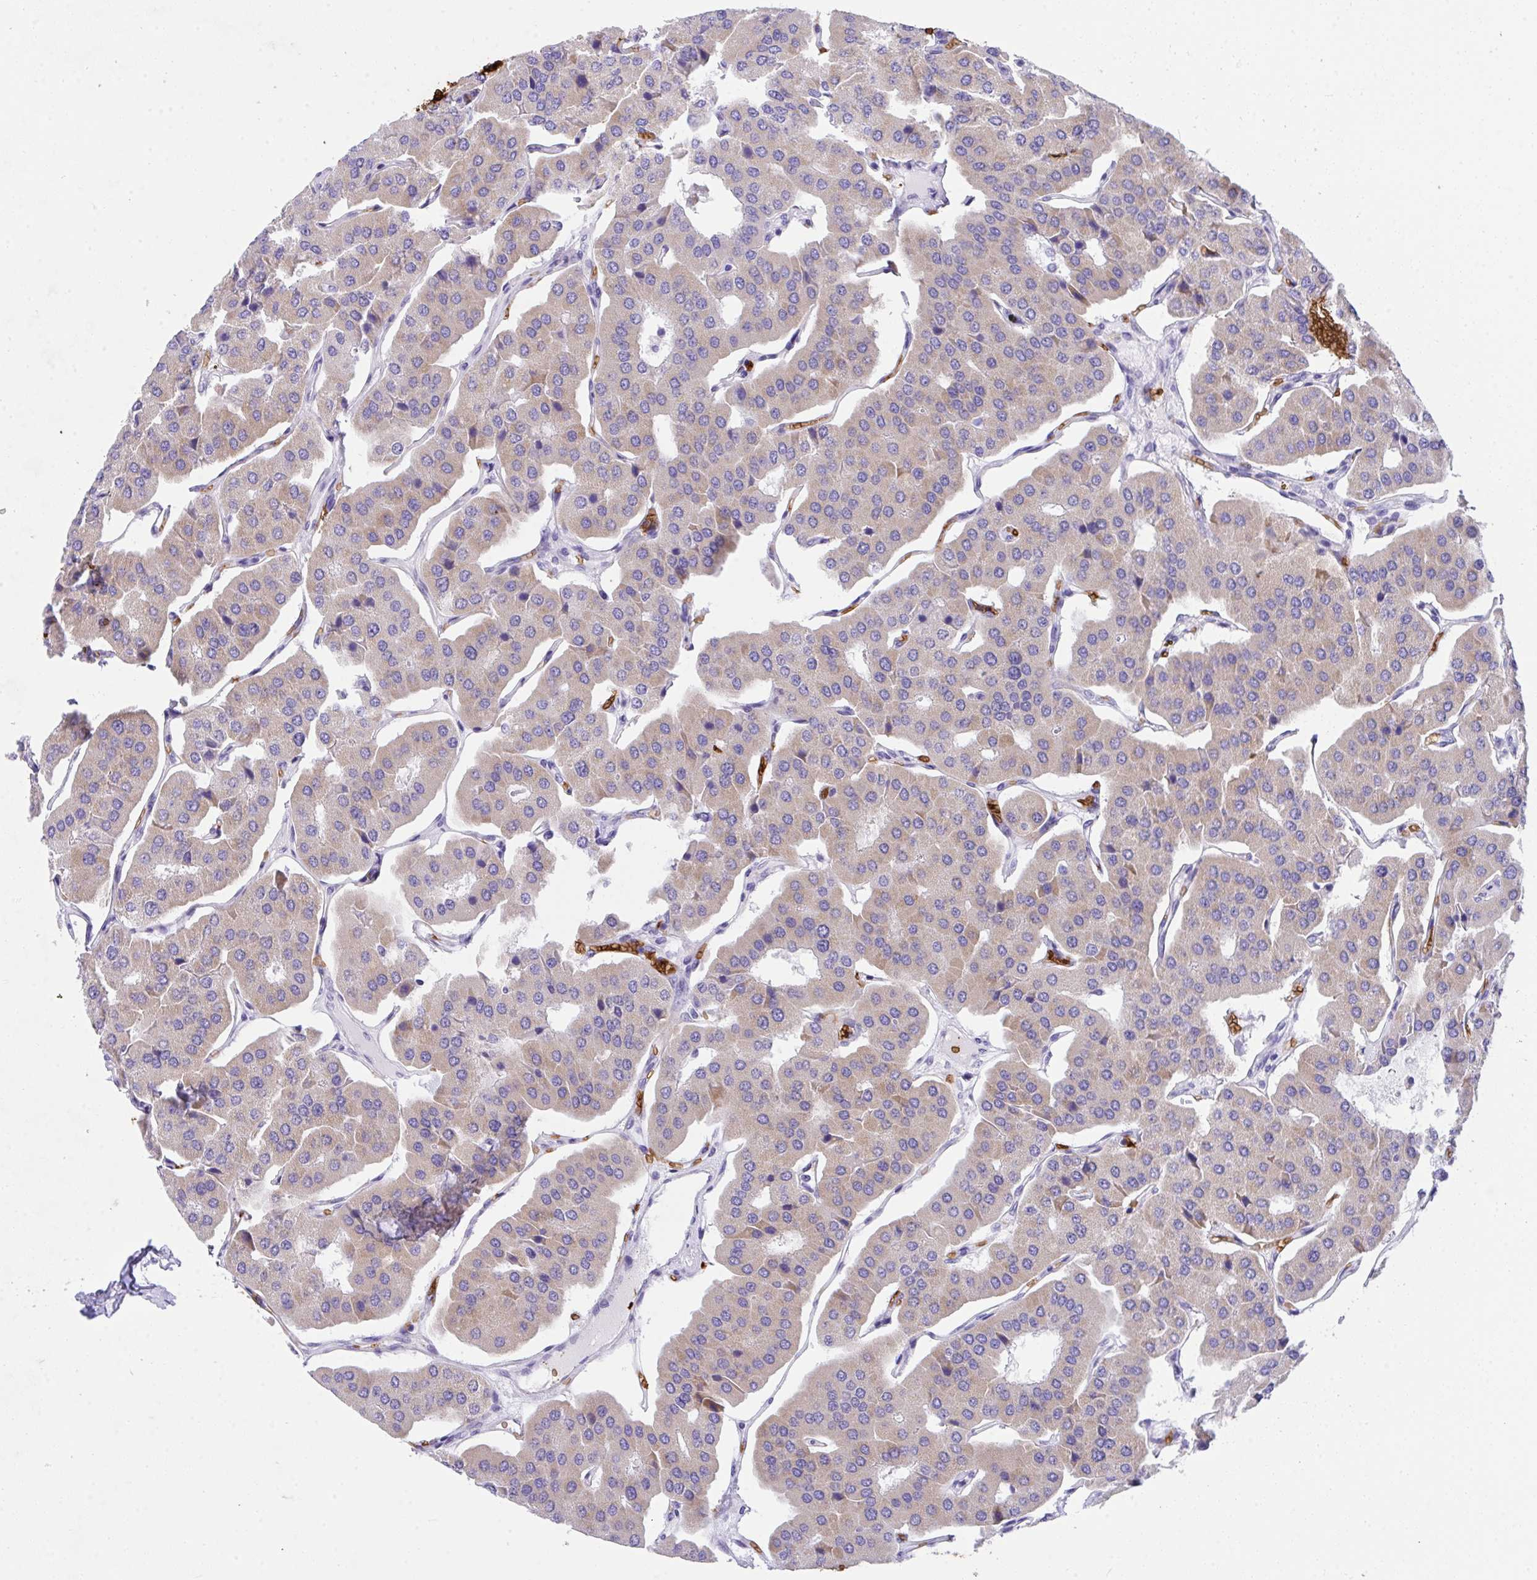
{"staining": {"intensity": "negative", "quantity": "none", "location": "none"}, "tissue": "parathyroid gland", "cell_type": "Glandular cells", "image_type": "normal", "snomed": [{"axis": "morphology", "description": "Normal tissue, NOS"}, {"axis": "morphology", "description": "Adenoma, NOS"}, {"axis": "topography", "description": "Parathyroid gland"}], "caption": "Human parathyroid gland stained for a protein using immunohistochemistry (IHC) exhibits no staining in glandular cells.", "gene": "ANK1", "patient": {"sex": "female", "age": 86}}